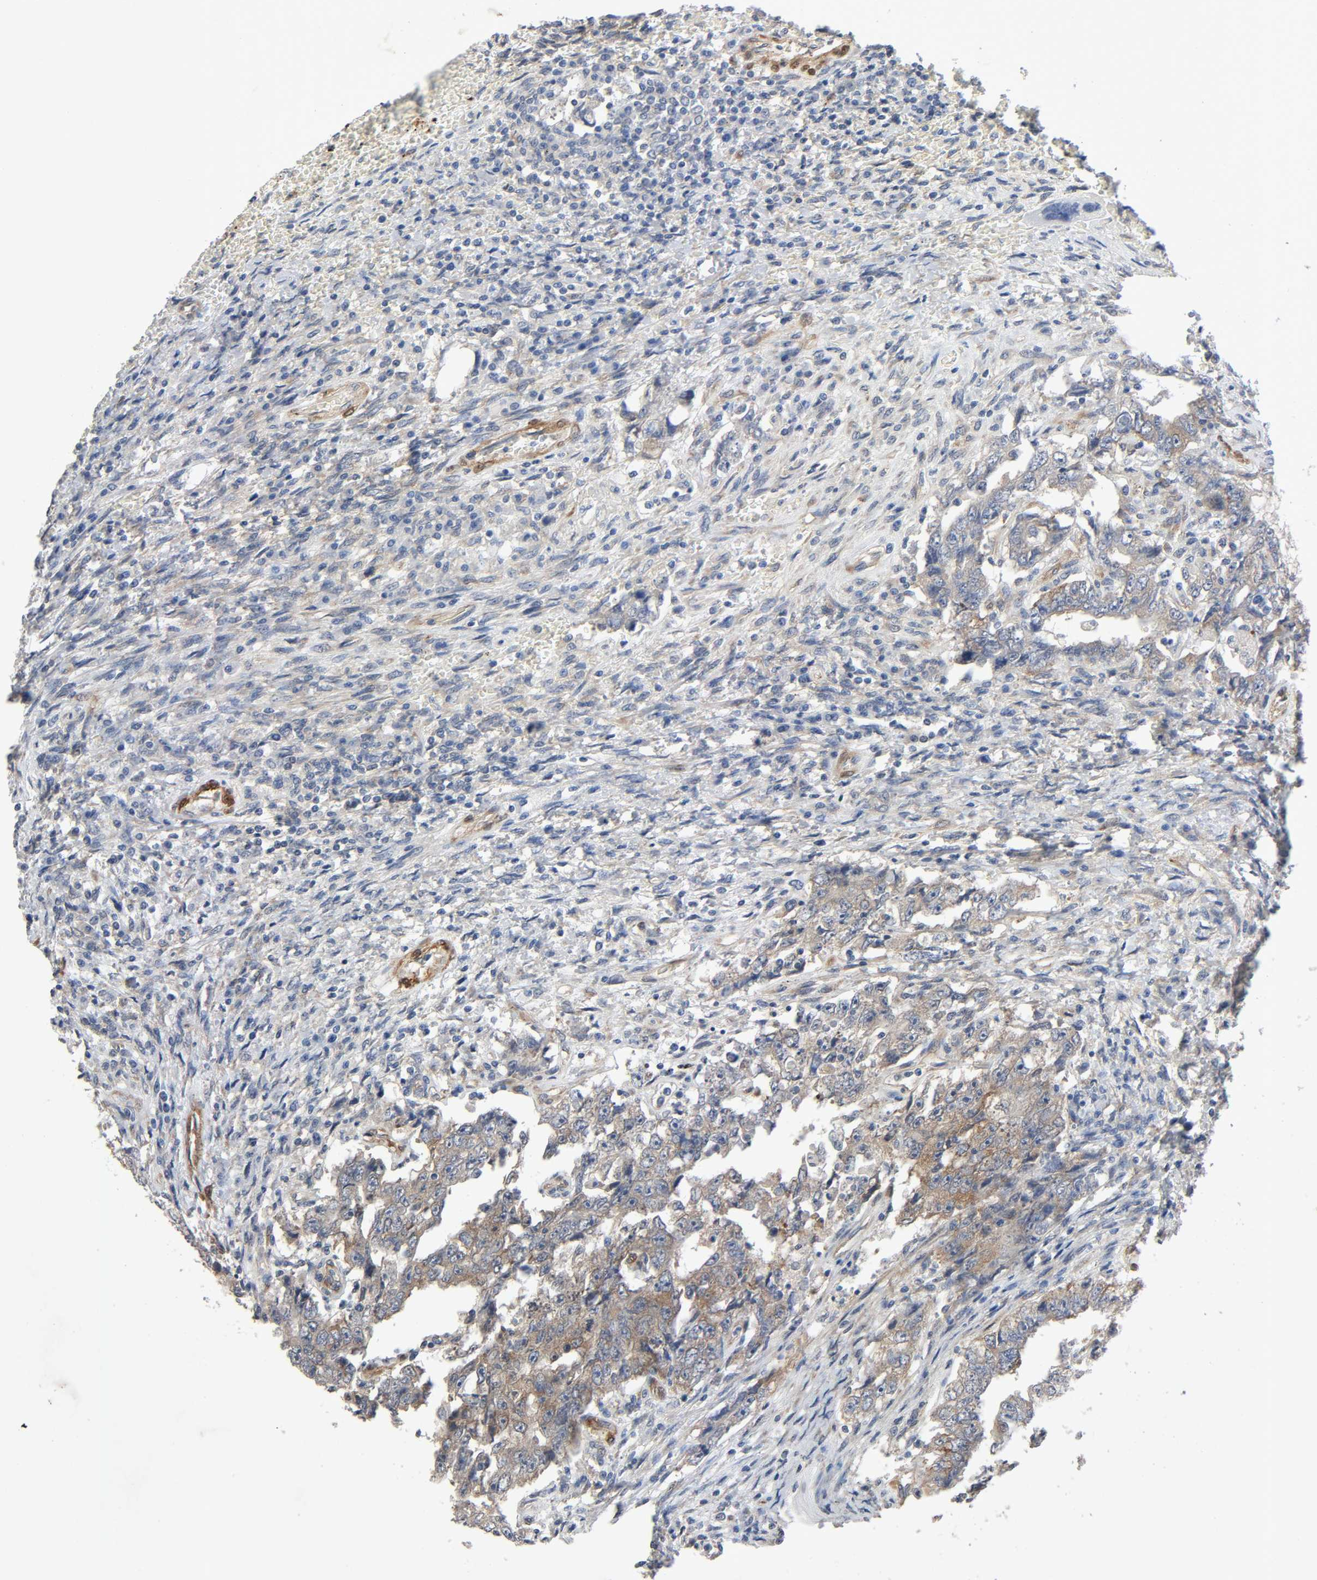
{"staining": {"intensity": "weak", "quantity": ">75%", "location": "cytoplasmic/membranous"}, "tissue": "testis cancer", "cell_type": "Tumor cells", "image_type": "cancer", "snomed": [{"axis": "morphology", "description": "Carcinoma, Embryonal, NOS"}, {"axis": "topography", "description": "Testis"}], "caption": "Testis embryonal carcinoma stained with a protein marker exhibits weak staining in tumor cells.", "gene": "PTK2", "patient": {"sex": "male", "age": 26}}